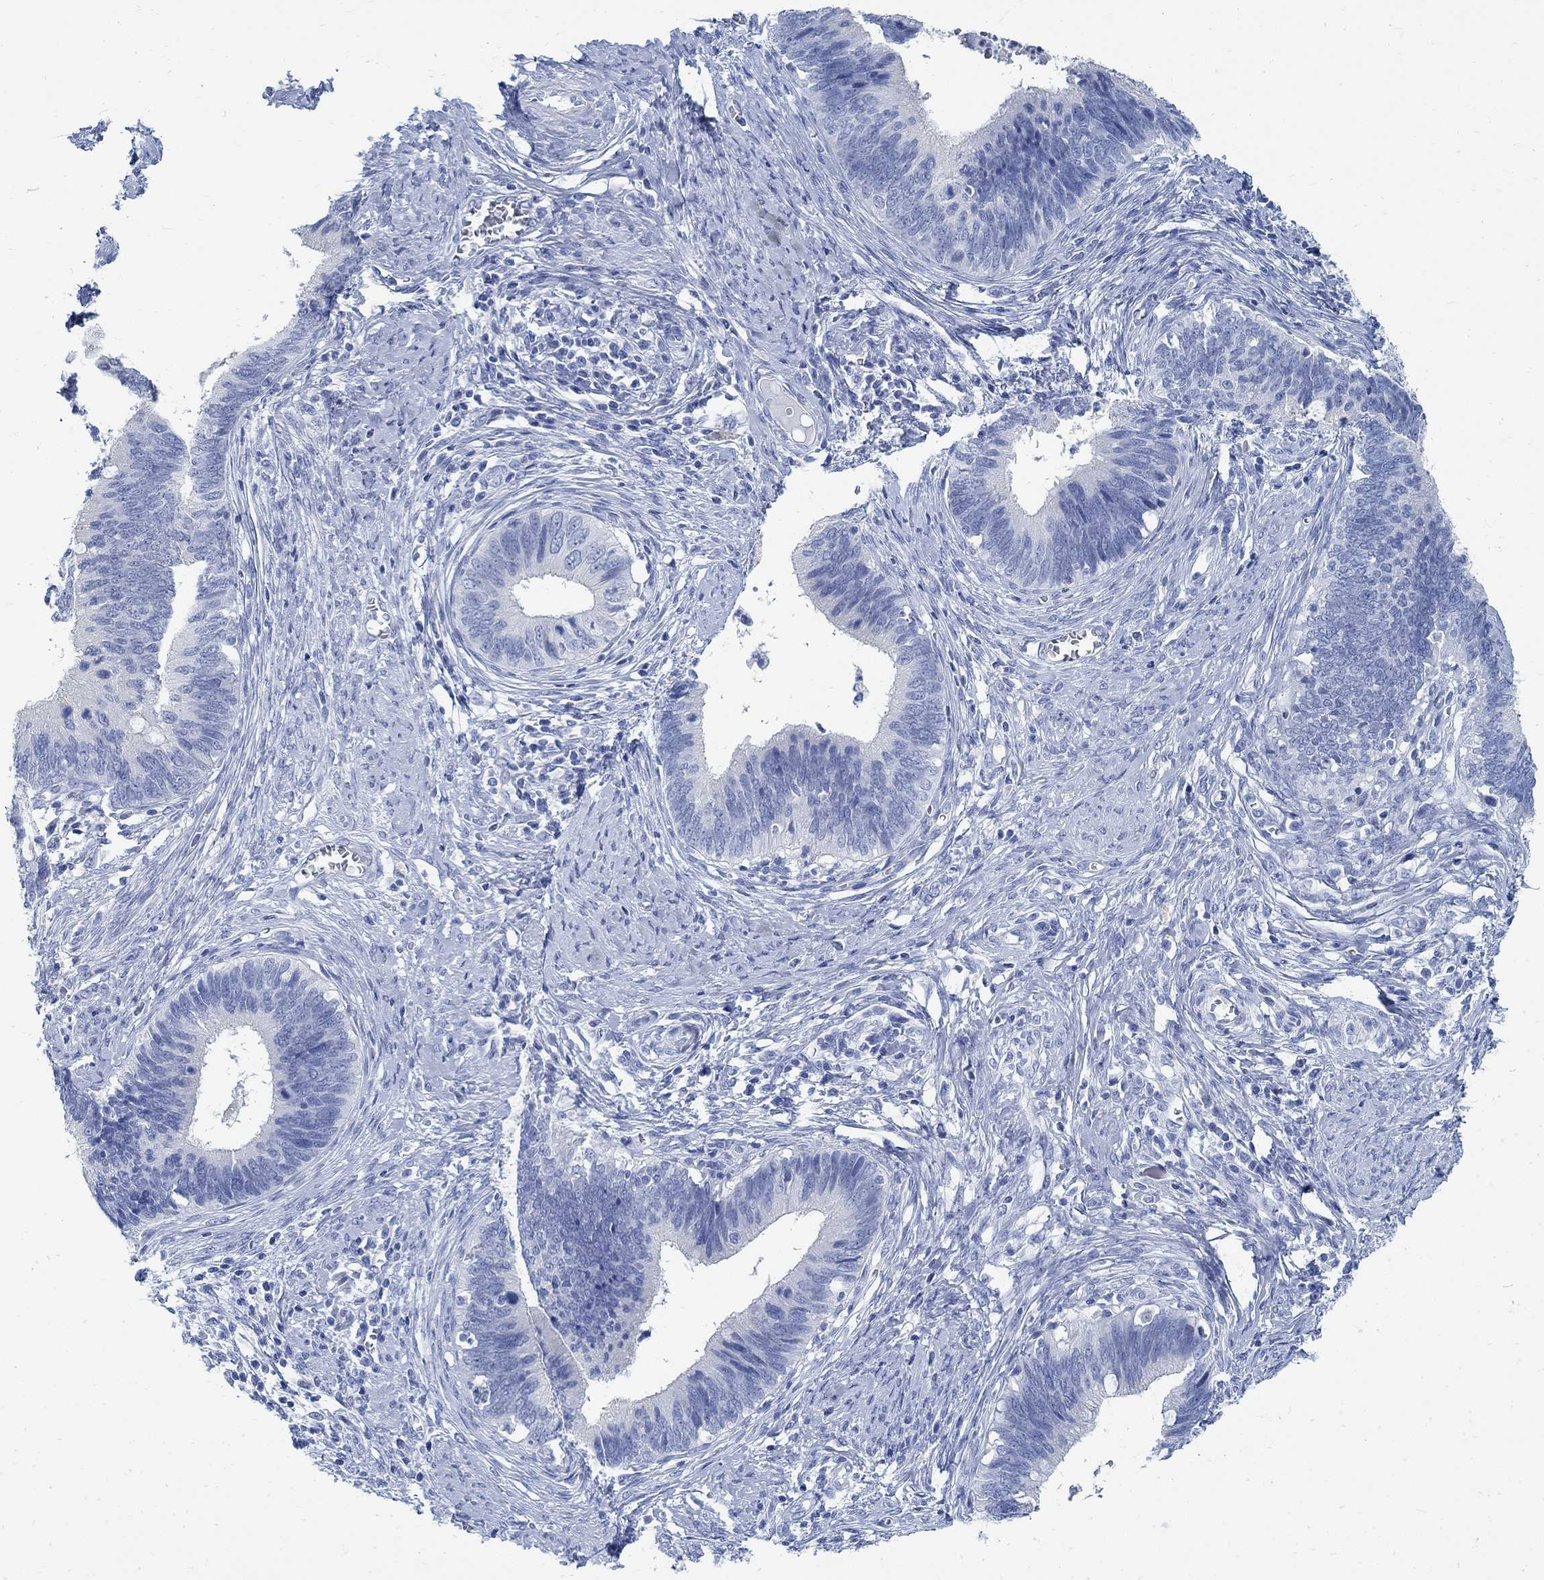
{"staining": {"intensity": "negative", "quantity": "none", "location": "none"}, "tissue": "cervical cancer", "cell_type": "Tumor cells", "image_type": "cancer", "snomed": [{"axis": "morphology", "description": "Adenocarcinoma, NOS"}, {"axis": "topography", "description": "Cervix"}], "caption": "This photomicrograph is of cervical adenocarcinoma stained with immunohistochemistry to label a protein in brown with the nuclei are counter-stained blue. There is no positivity in tumor cells. Nuclei are stained in blue.", "gene": "RBM20", "patient": {"sex": "female", "age": 42}}